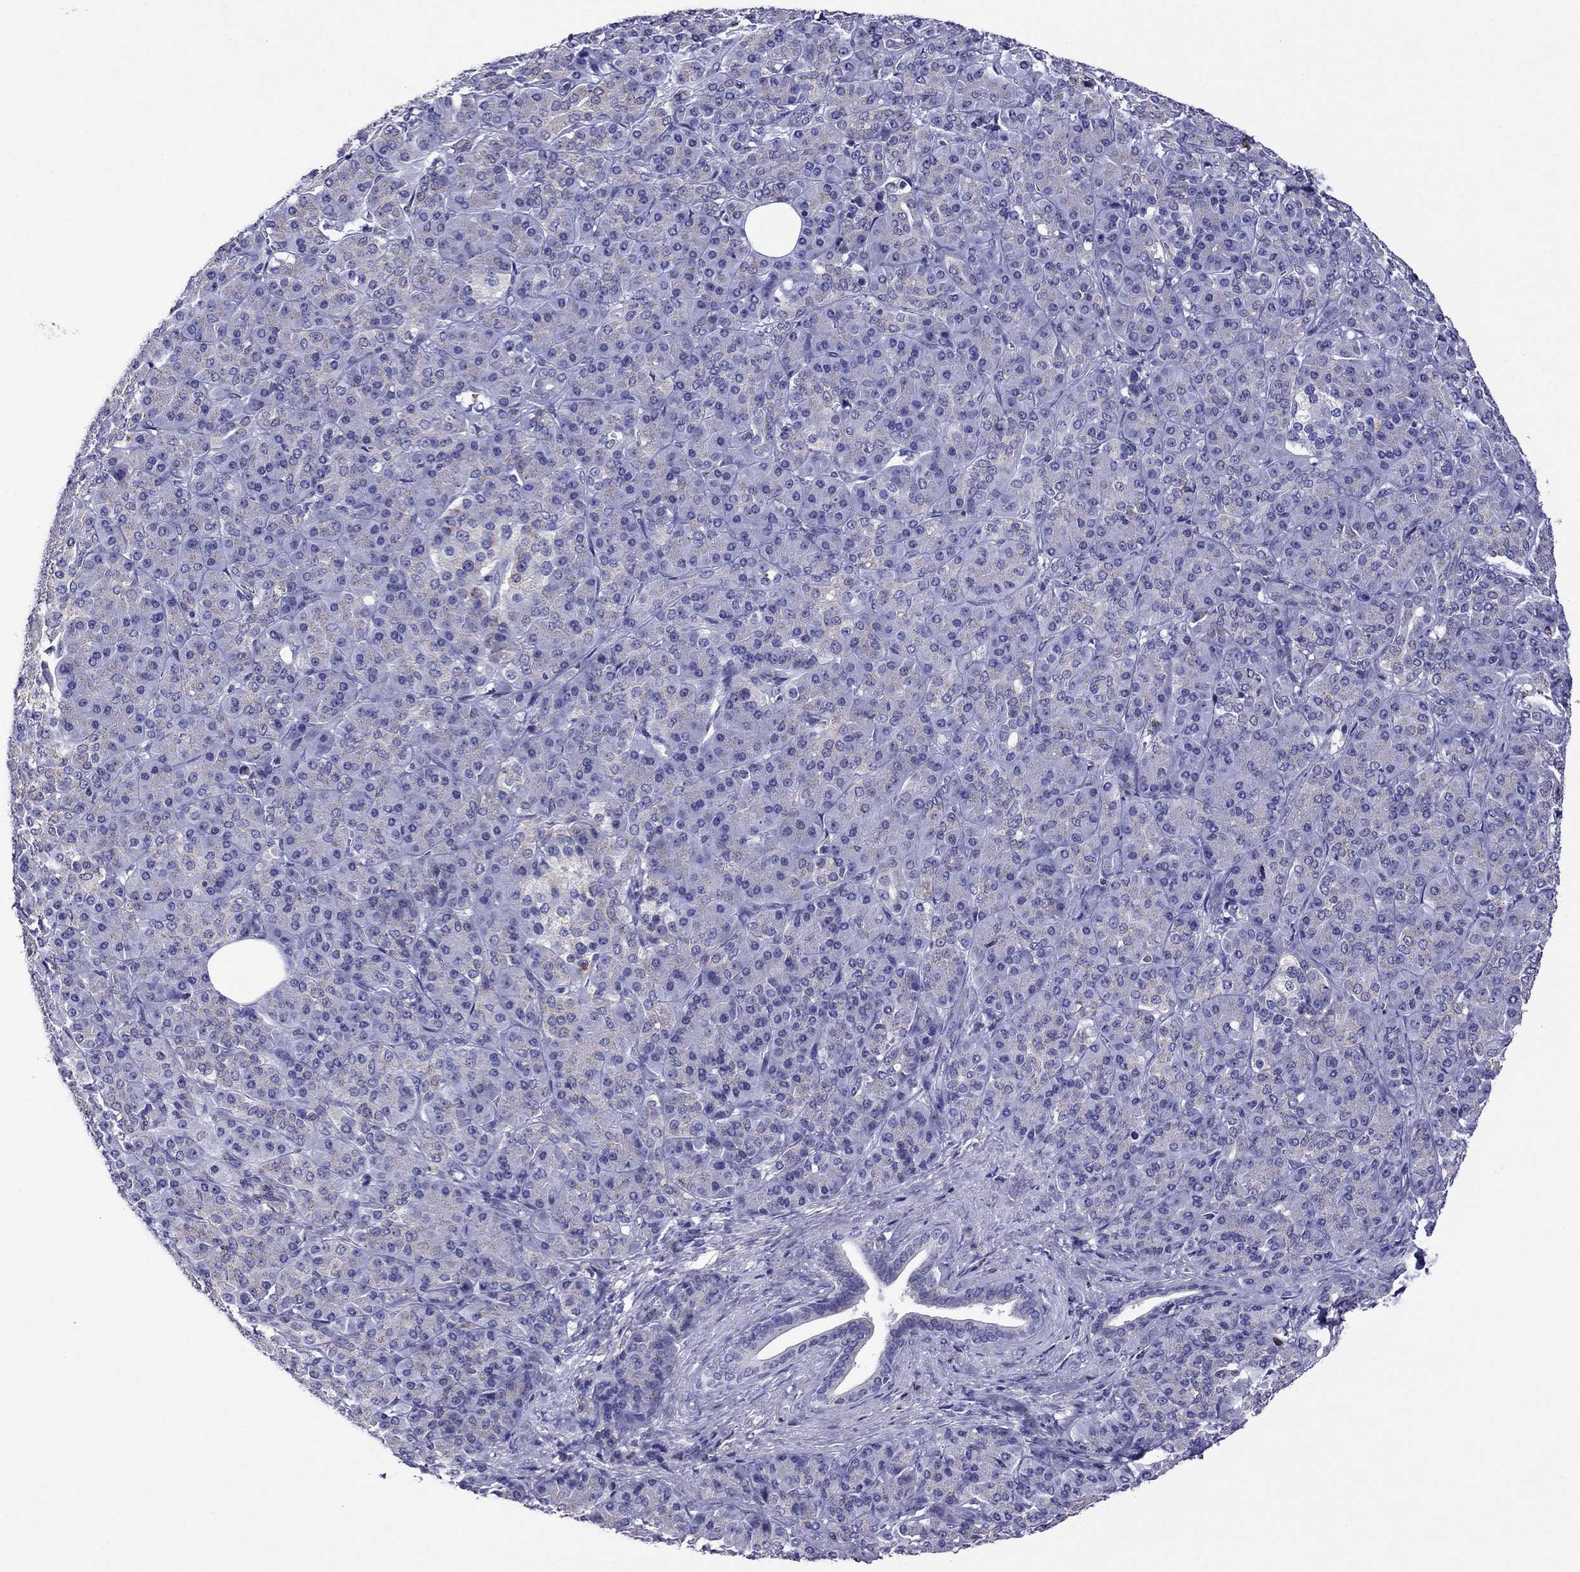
{"staining": {"intensity": "weak", "quantity": "<25%", "location": "cytoplasmic/membranous"}, "tissue": "pancreatic cancer", "cell_type": "Tumor cells", "image_type": "cancer", "snomed": [{"axis": "morphology", "description": "Normal tissue, NOS"}, {"axis": "morphology", "description": "Inflammation, NOS"}, {"axis": "morphology", "description": "Adenocarcinoma, NOS"}, {"axis": "topography", "description": "Pancreas"}], "caption": "High power microscopy micrograph of an immunohistochemistry (IHC) histopathology image of pancreatic cancer (adenocarcinoma), revealing no significant expression in tumor cells.", "gene": "SCG2", "patient": {"sex": "male", "age": 57}}